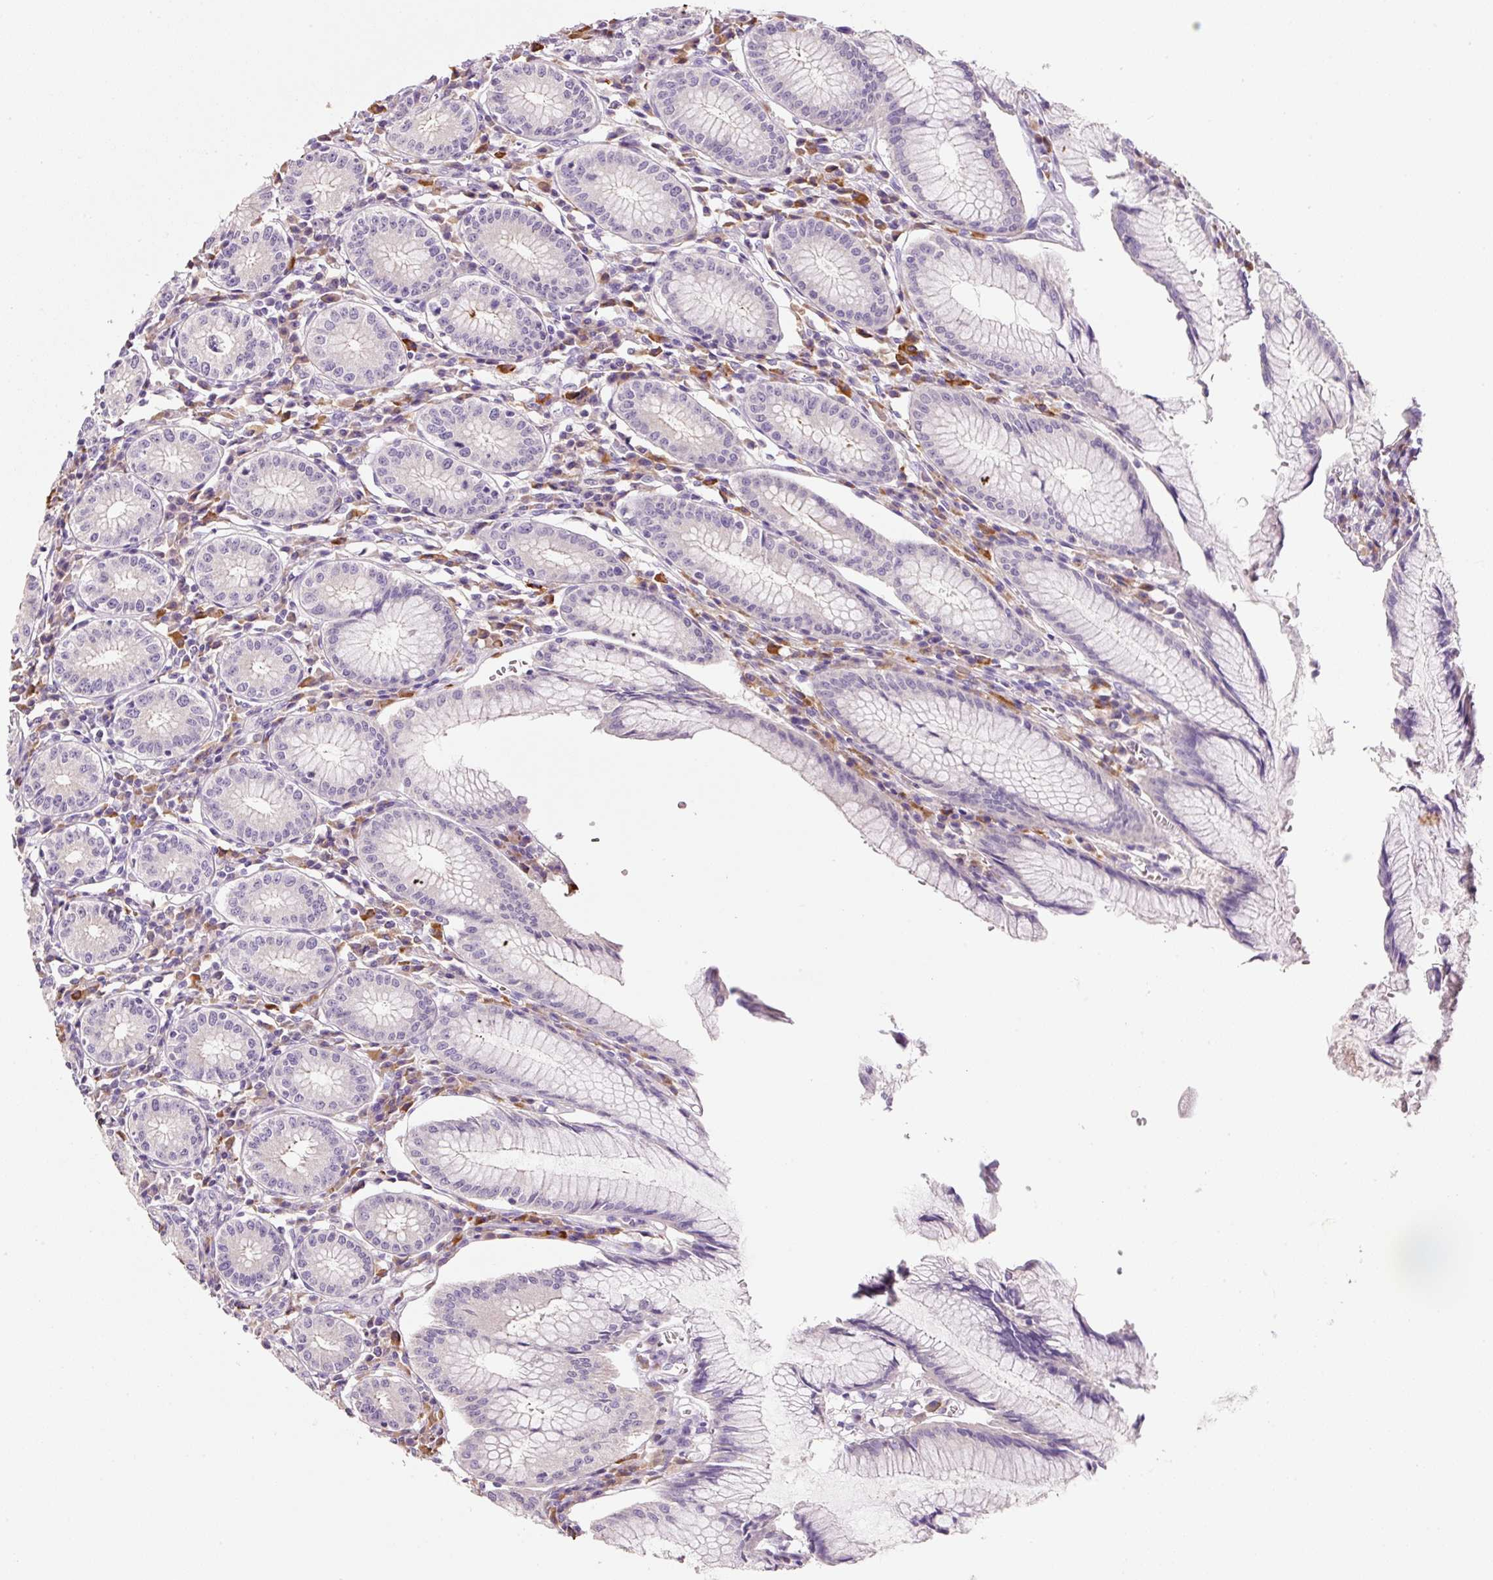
{"staining": {"intensity": "negative", "quantity": "none", "location": "none"}, "tissue": "stomach", "cell_type": "Glandular cells", "image_type": "normal", "snomed": [{"axis": "morphology", "description": "Normal tissue, NOS"}, {"axis": "topography", "description": "Stomach"}], "caption": "Immunohistochemistry micrograph of unremarkable stomach: human stomach stained with DAB (3,3'-diaminobenzidine) demonstrates no significant protein expression in glandular cells.", "gene": "TENT5C", "patient": {"sex": "male", "age": 55}}